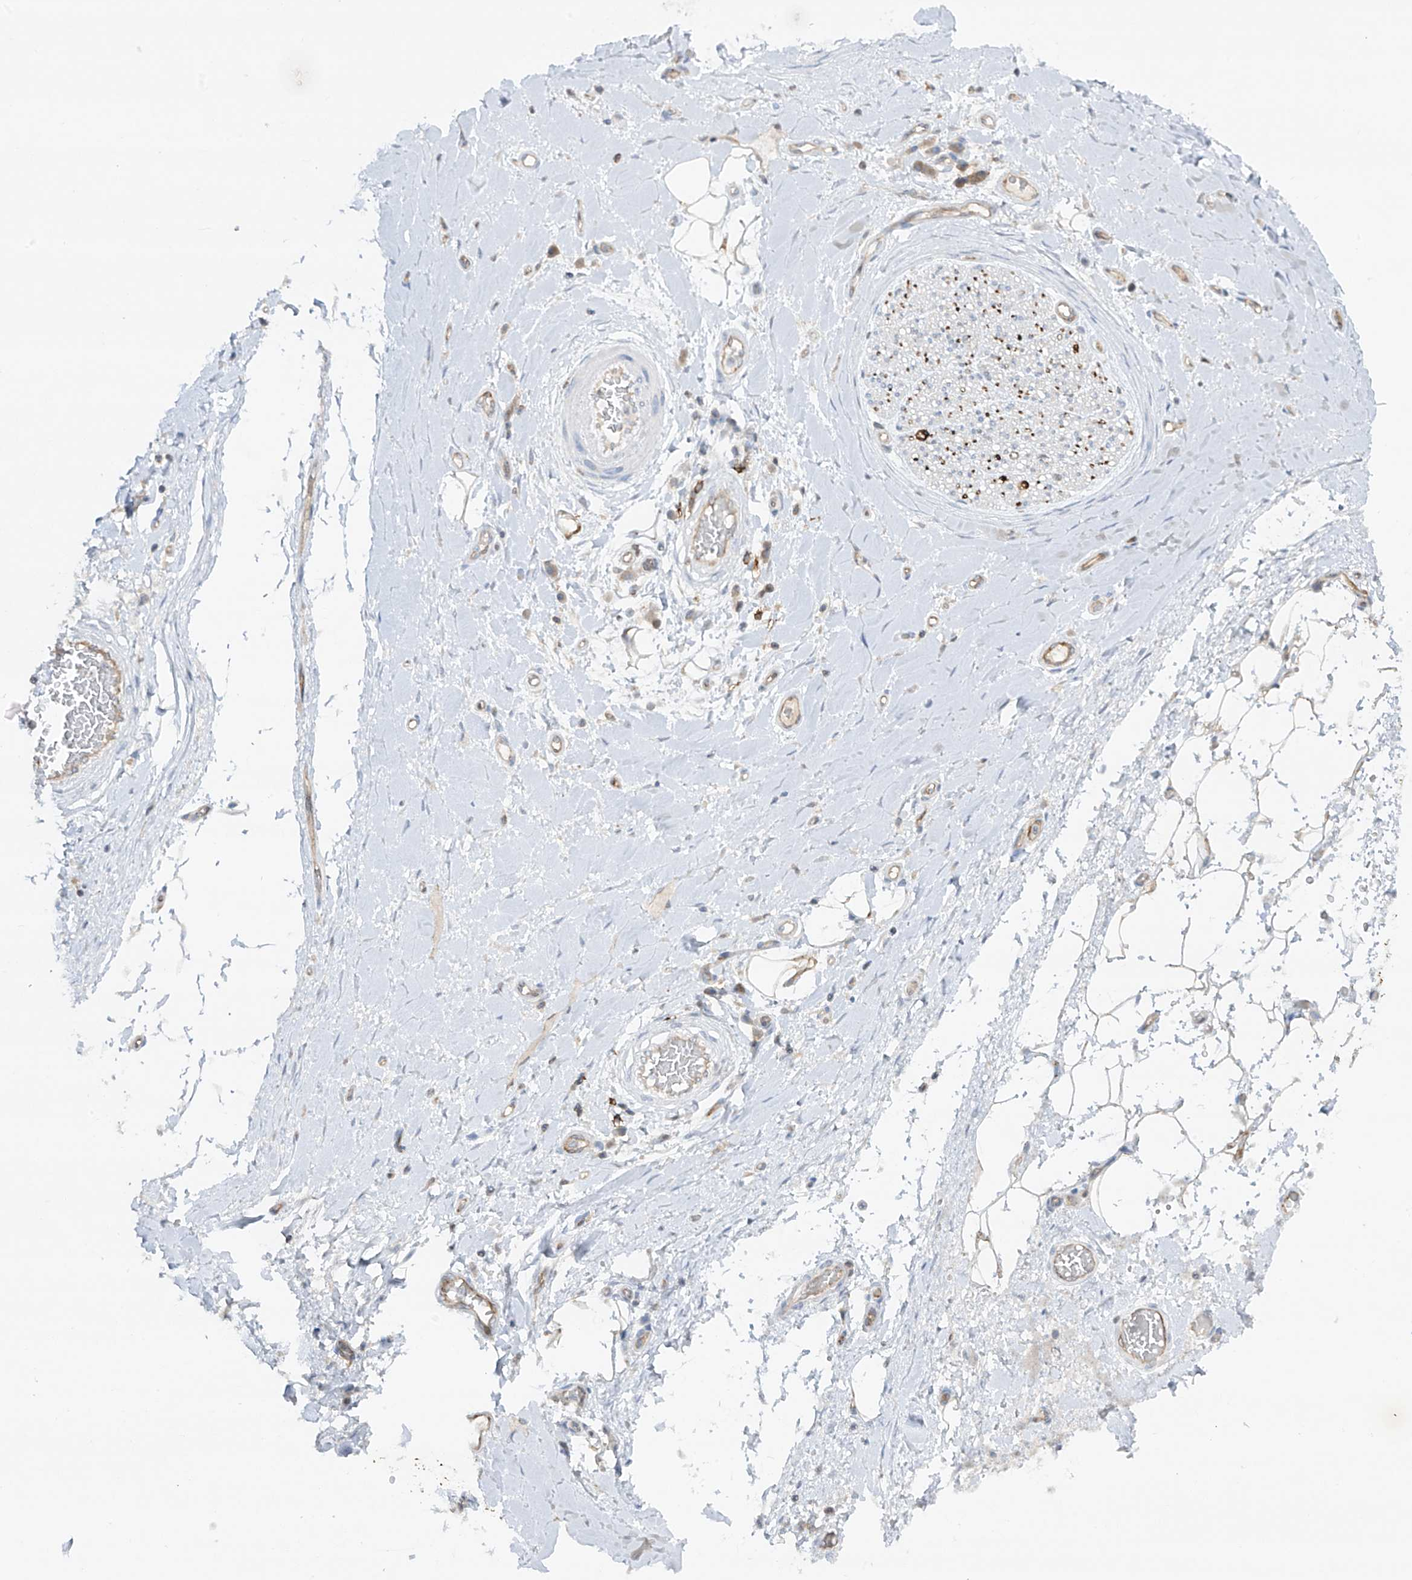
{"staining": {"intensity": "negative", "quantity": "none", "location": "none"}, "tissue": "adipose tissue", "cell_type": "Adipocytes", "image_type": "normal", "snomed": [{"axis": "morphology", "description": "Normal tissue, NOS"}, {"axis": "morphology", "description": "Adenocarcinoma, NOS"}, {"axis": "topography", "description": "Esophagus"}, {"axis": "topography", "description": "Stomach, upper"}, {"axis": "topography", "description": "Peripheral nerve tissue"}], "caption": "Protein analysis of benign adipose tissue displays no significant expression in adipocytes.", "gene": "HLA", "patient": {"sex": "male", "age": 62}}